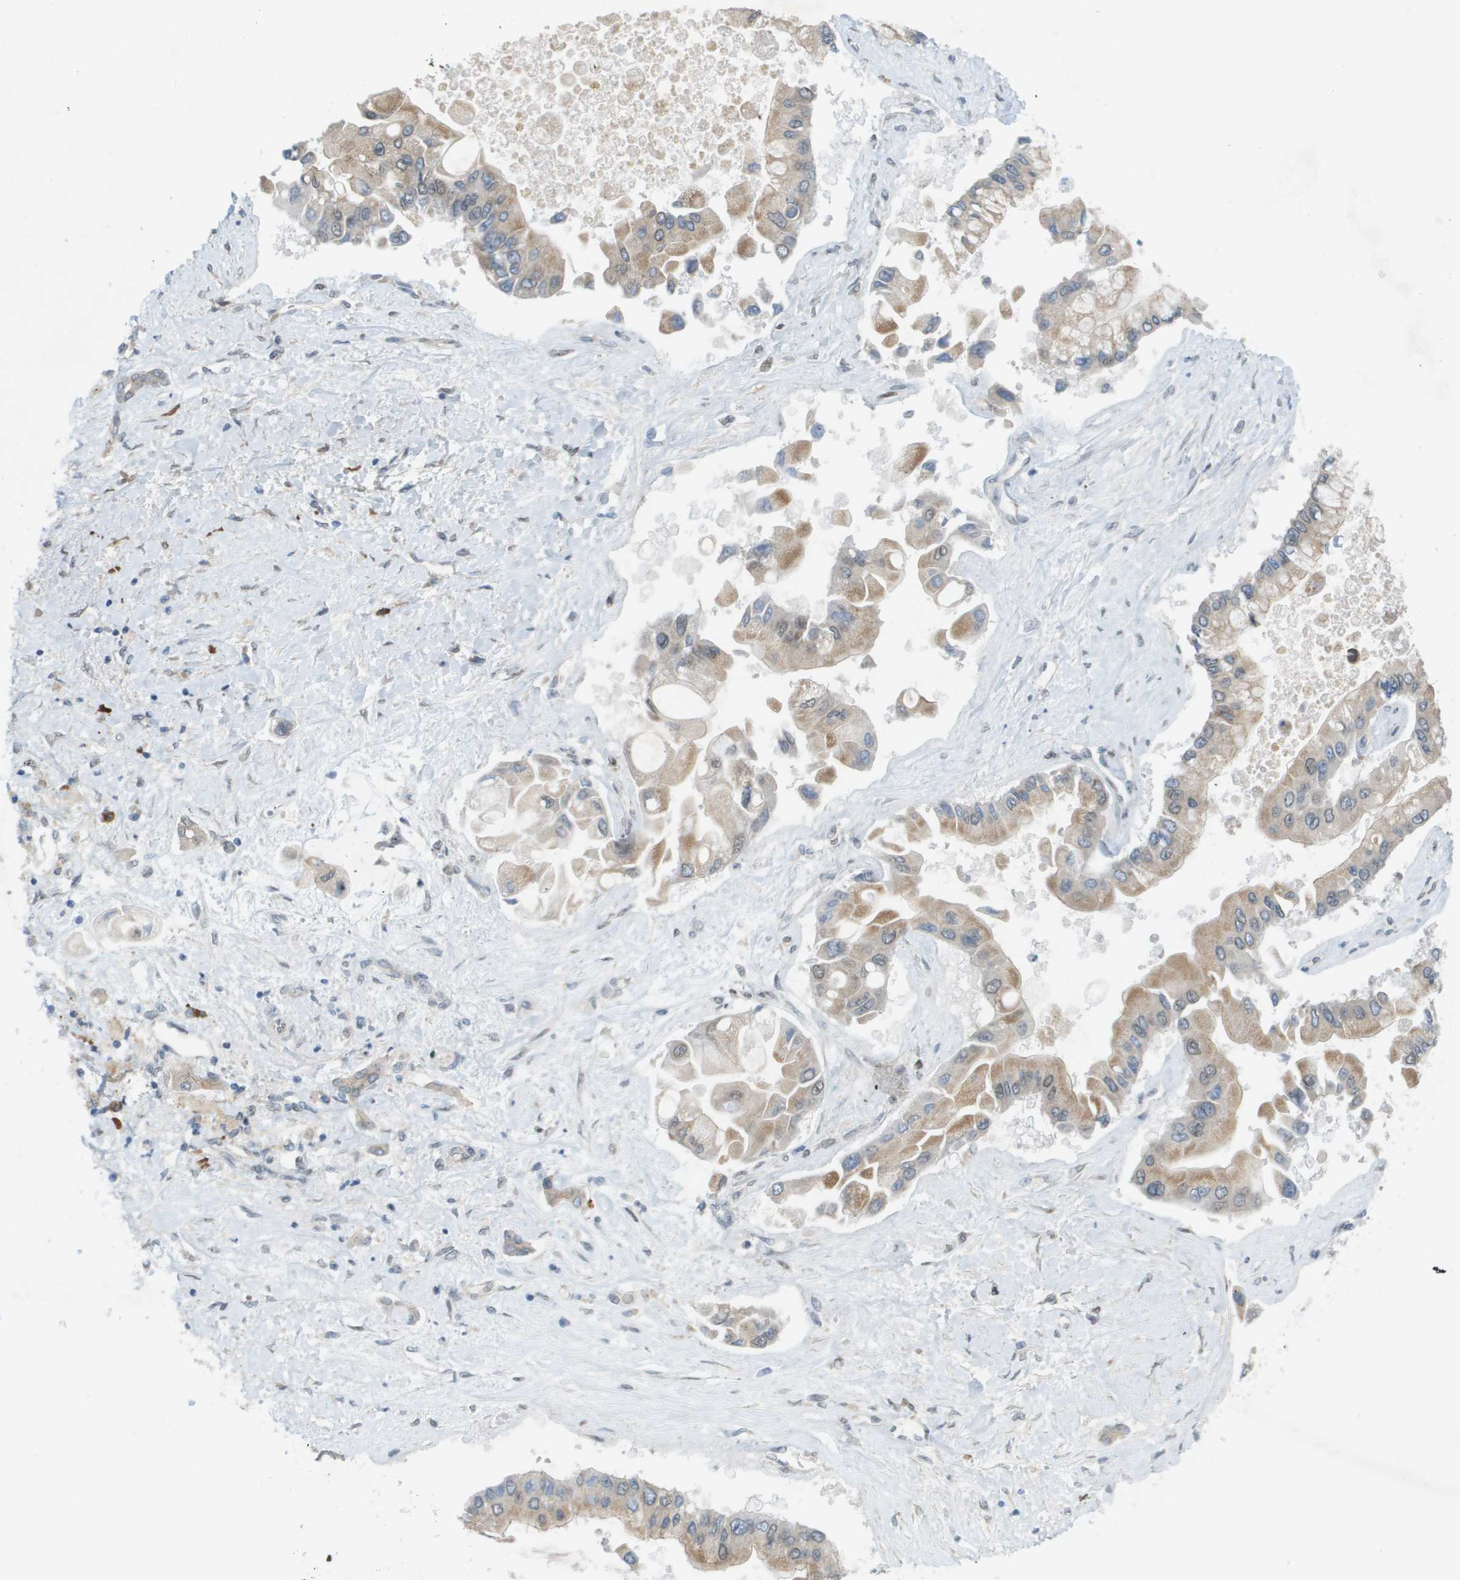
{"staining": {"intensity": "weak", "quantity": ">75%", "location": "cytoplasmic/membranous"}, "tissue": "liver cancer", "cell_type": "Tumor cells", "image_type": "cancer", "snomed": [{"axis": "morphology", "description": "Cholangiocarcinoma"}, {"axis": "topography", "description": "Liver"}], "caption": "This is a micrograph of immunohistochemistry staining of liver cancer, which shows weak positivity in the cytoplasmic/membranous of tumor cells.", "gene": "CACNB4", "patient": {"sex": "male", "age": 50}}